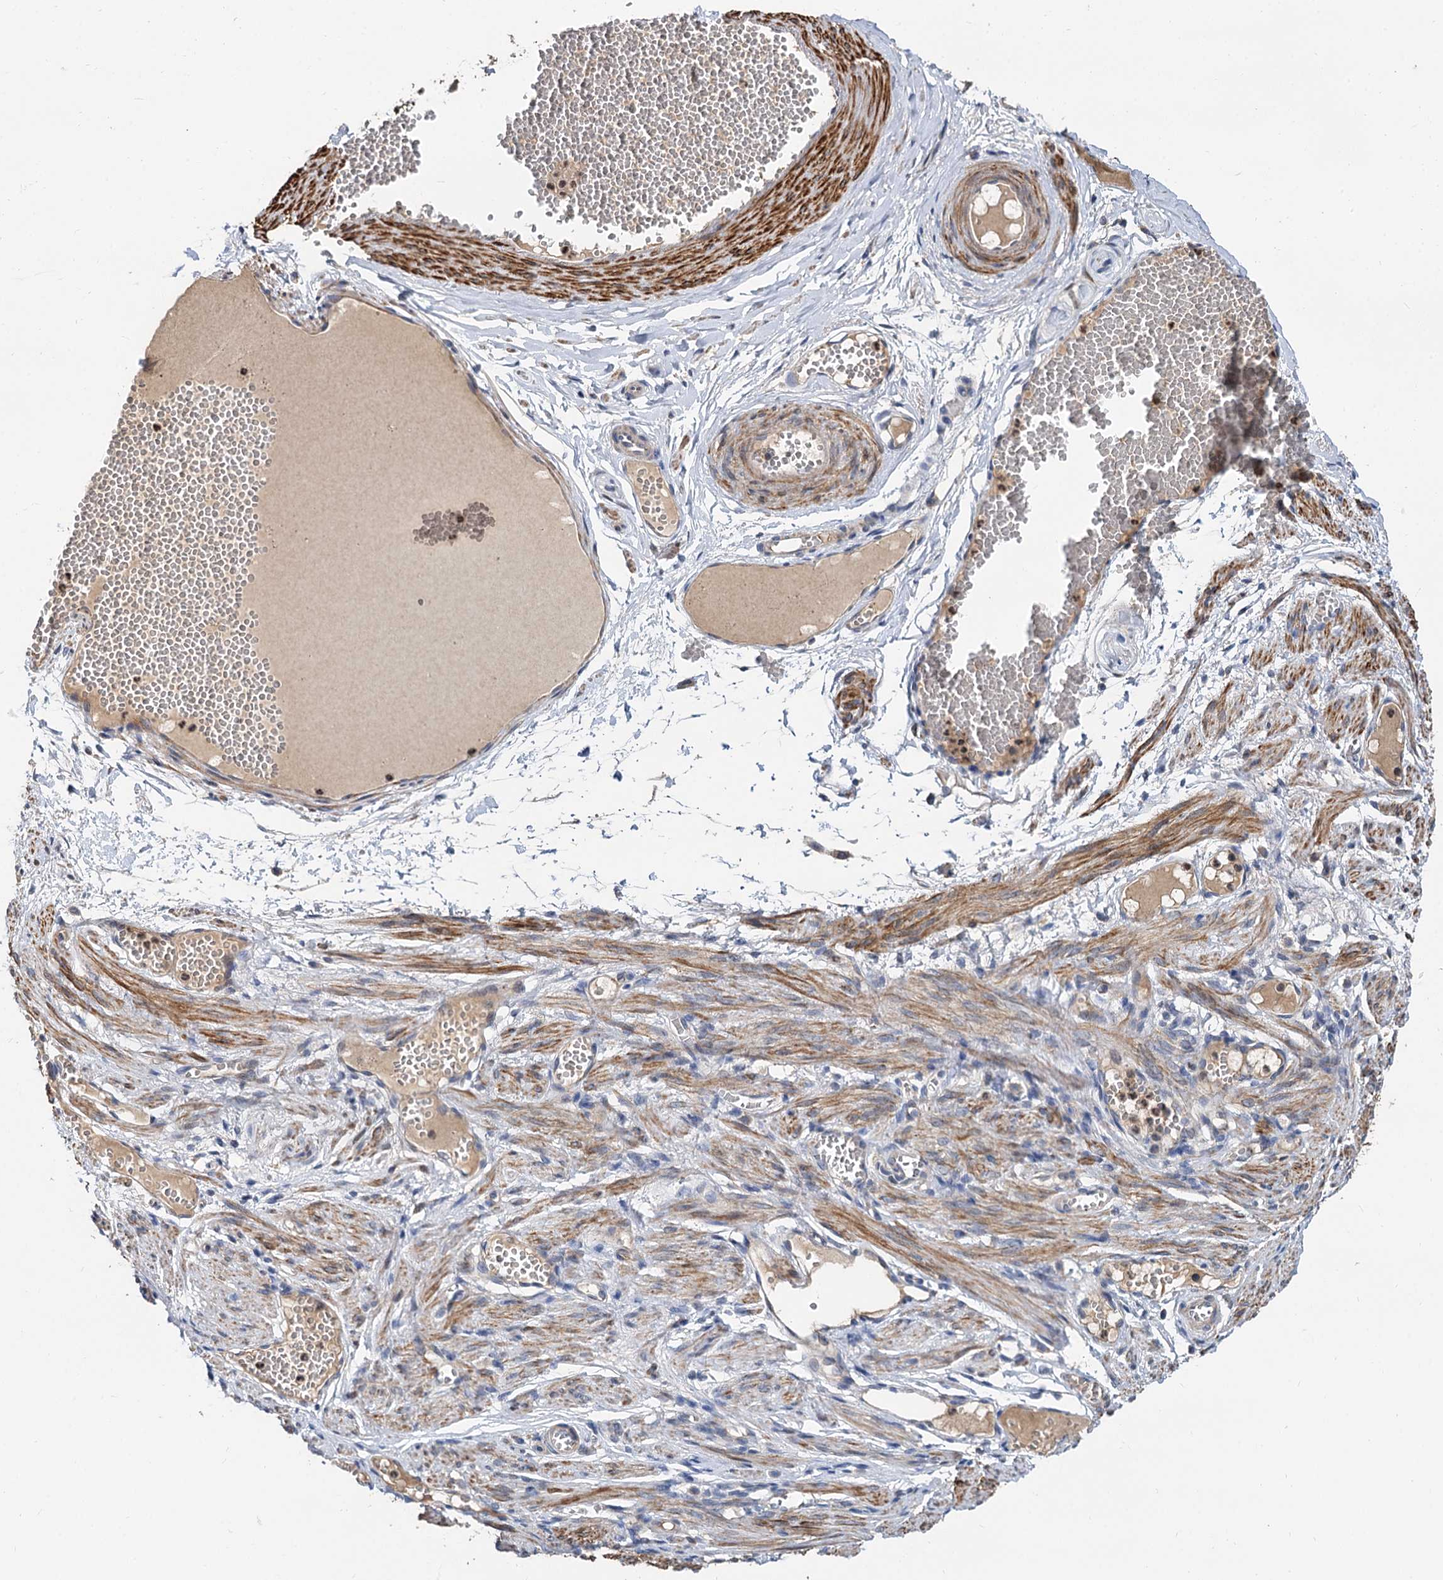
{"staining": {"intensity": "moderate", "quantity": "25%-75%", "location": "cytoplasmic/membranous,nuclear"}, "tissue": "adipose tissue", "cell_type": "Adipocytes", "image_type": "normal", "snomed": [{"axis": "morphology", "description": "Normal tissue, NOS"}, {"axis": "topography", "description": "Smooth muscle"}, {"axis": "topography", "description": "Peripheral nerve tissue"}], "caption": "A photomicrograph of adipose tissue stained for a protein displays moderate cytoplasmic/membranous,nuclear brown staining in adipocytes.", "gene": "ALKBH7", "patient": {"sex": "female", "age": 39}}